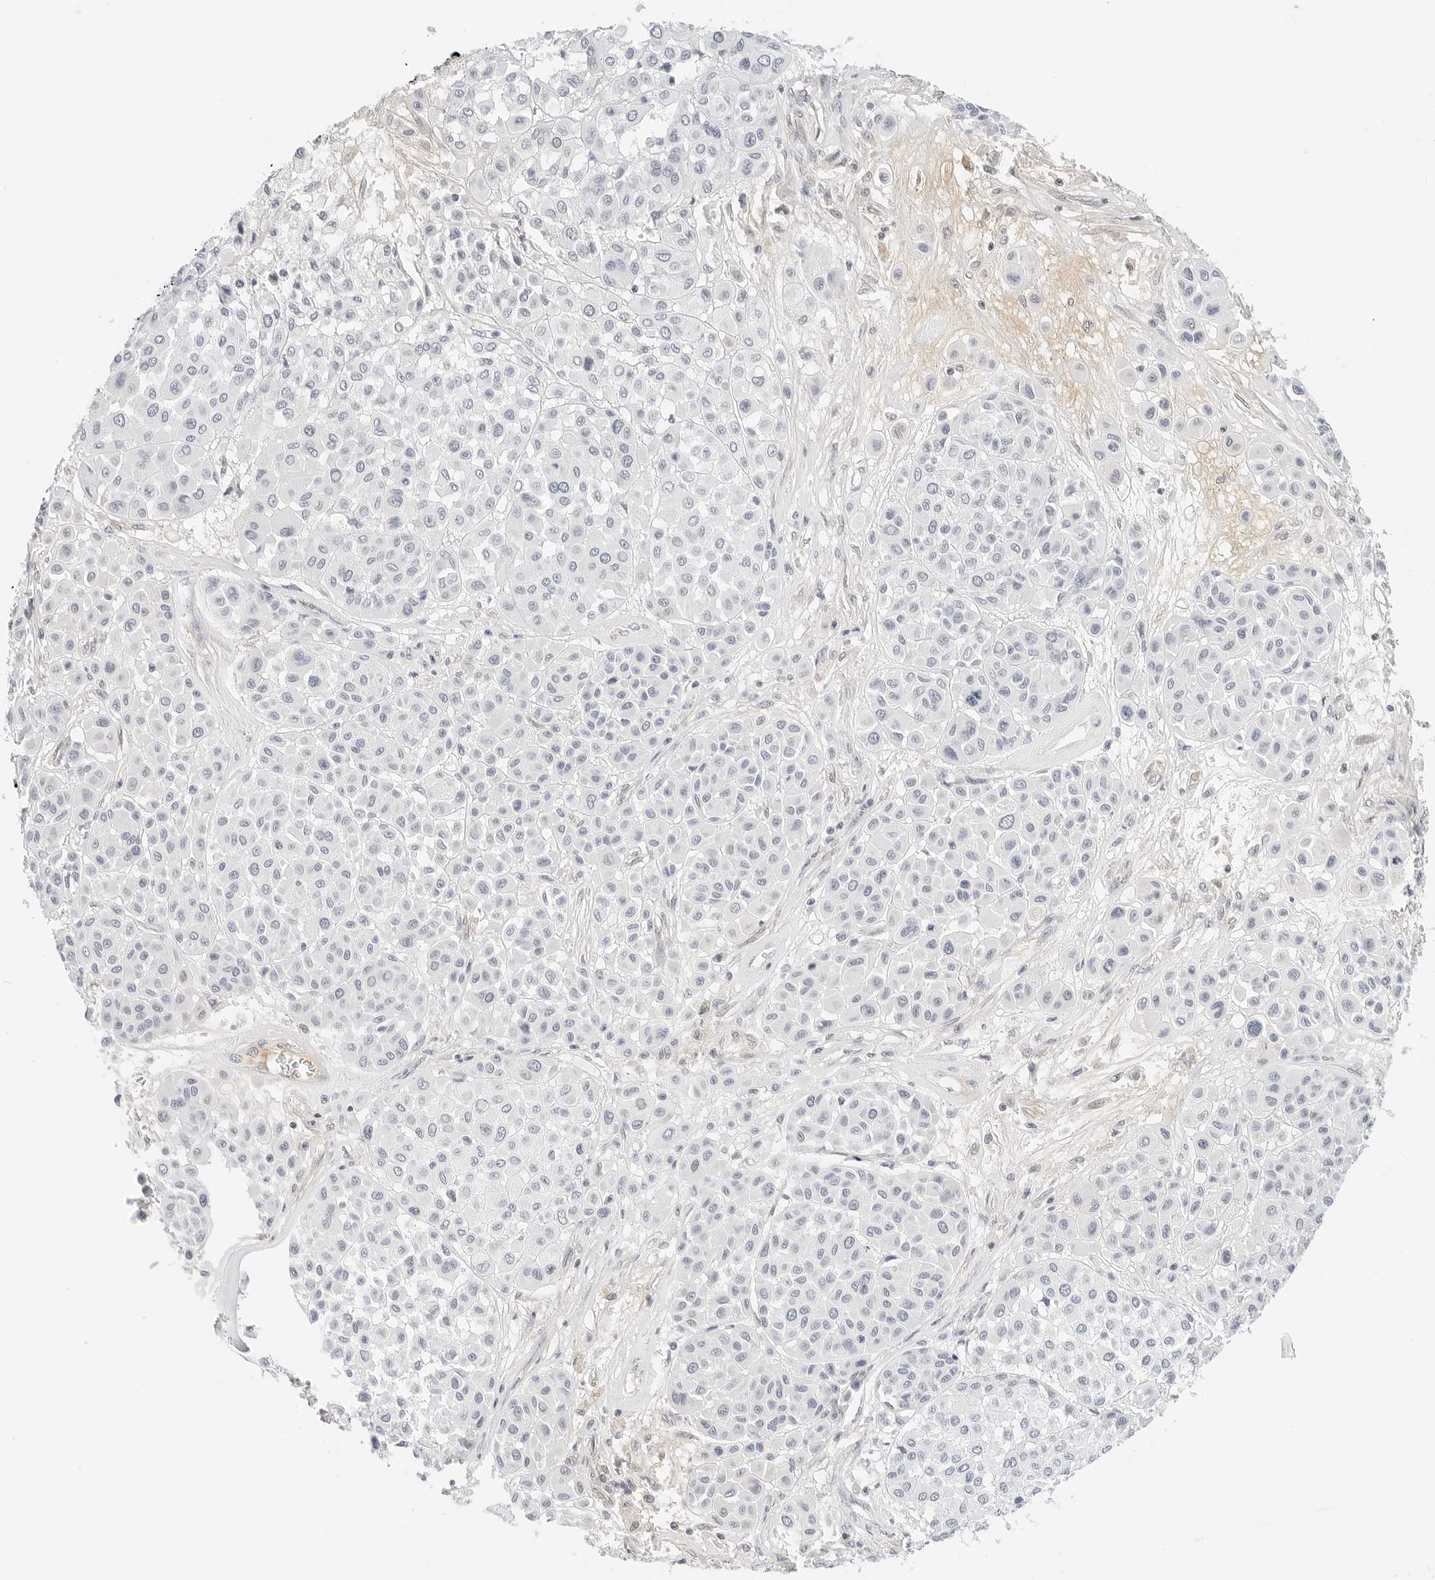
{"staining": {"intensity": "negative", "quantity": "none", "location": "none"}, "tissue": "melanoma", "cell_type": "Tumor cells", "image_type": "cancer", "snomed": [{"axis": "morphology", "description": "Malignant melanoma, Metastatic site"}, {"axis": "topography", "description": "Soft tissue"}], "caption": "Photomicrograph shows no protein staining in tumor cells of melanoma tissue.", "gene": "PKDCC", "patient": {"sex": "male", "age": 41}}